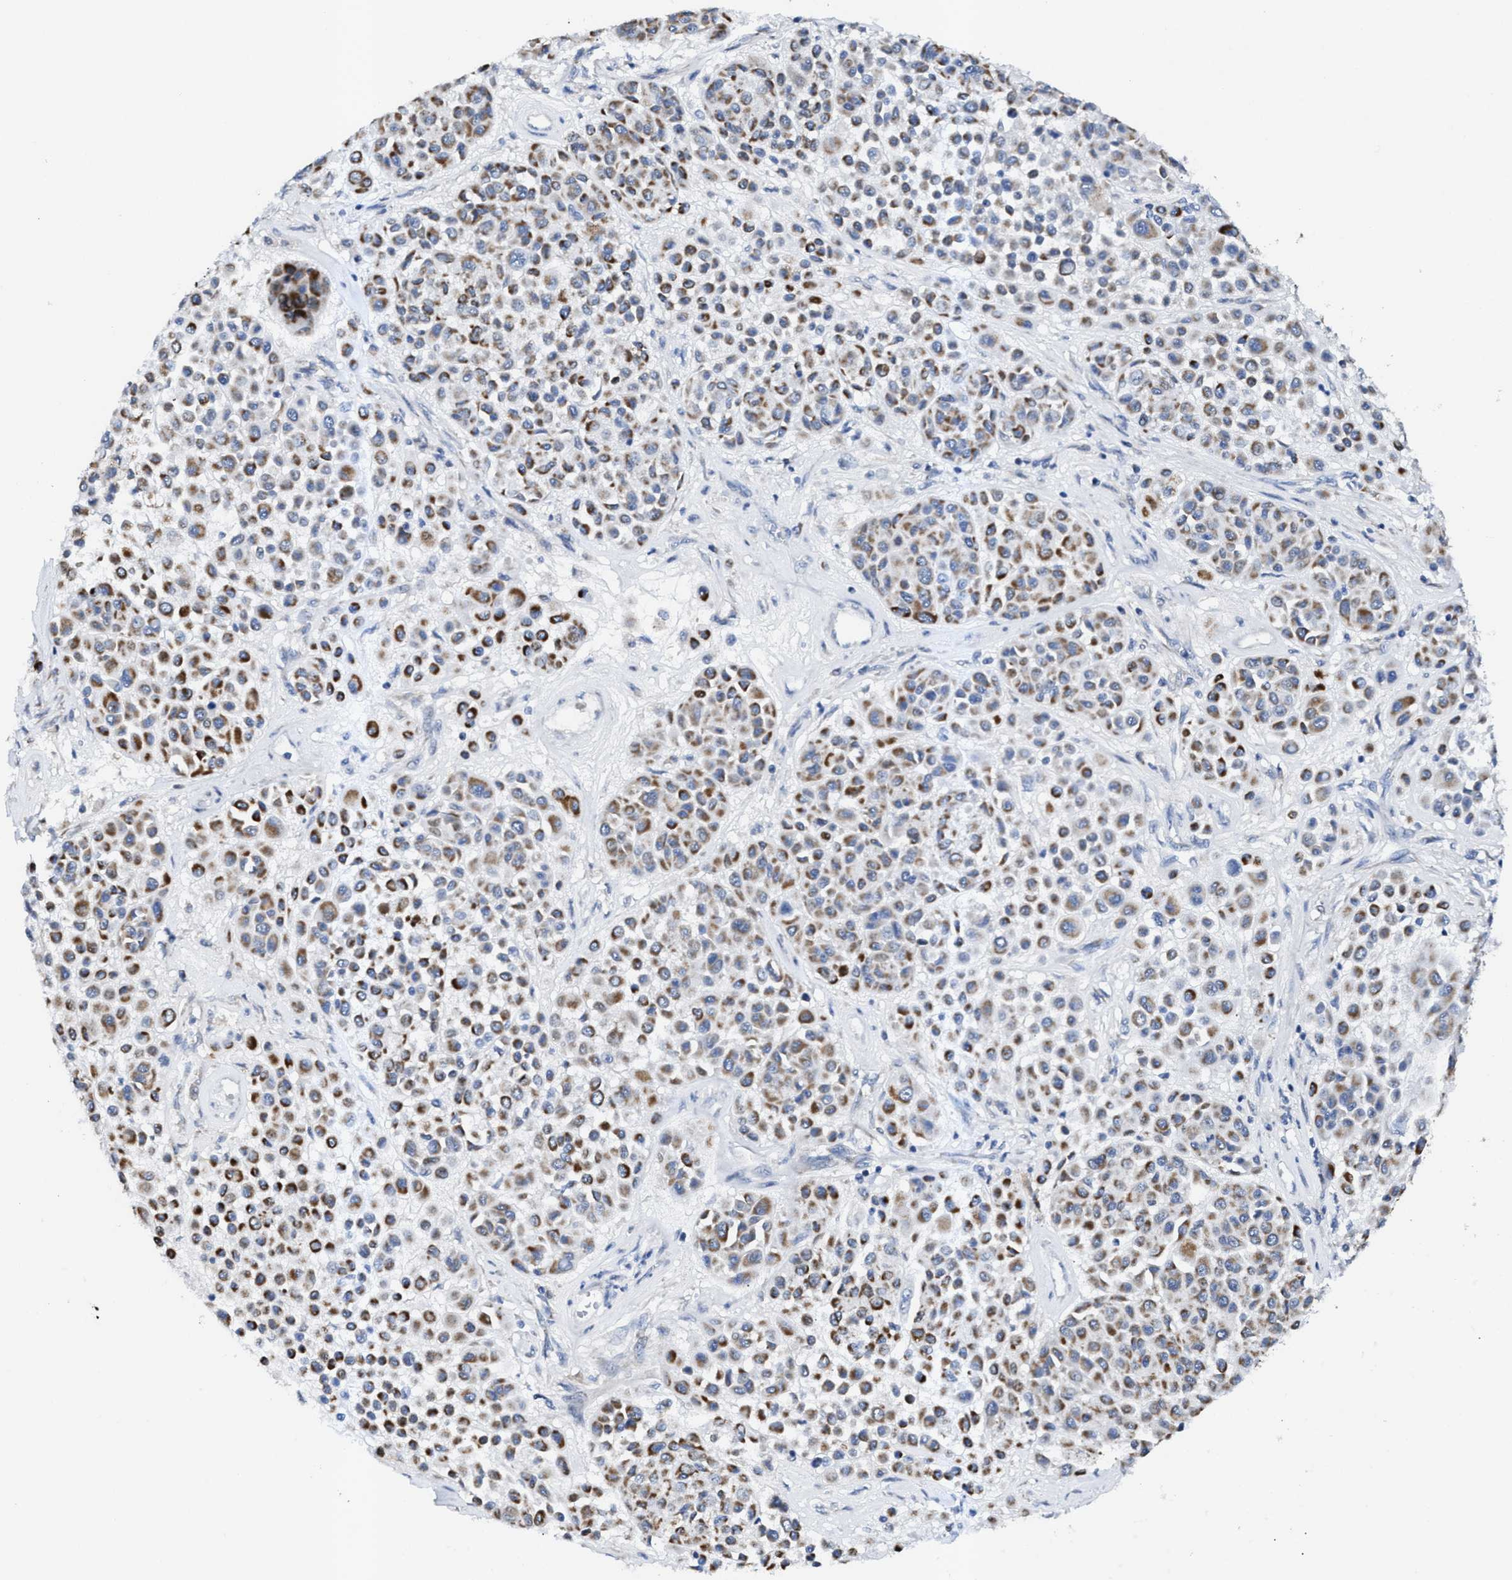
{"staining": {"intensity": "strong", "quantity": "25%-75%", "location": "cytoplasmic/membranous"}, "tissue": "melanoma", "cell_type": "Tumor cells", "image_type": "cancer", "snomed": [{"axis": "morphology", "description": "Malignant melanoma, Metastatic site"}, {"axis": "topography", "description": "Soft tissue"}], "caption": "This micrograph shows IHC staining of malignant melanoma (metastatic site), with high strong cytoplasmic/membranous positivity in about 25%-75% of tumor cells.", "gene": "JAG1", "patient": {"sex": "male", "age": 41}}